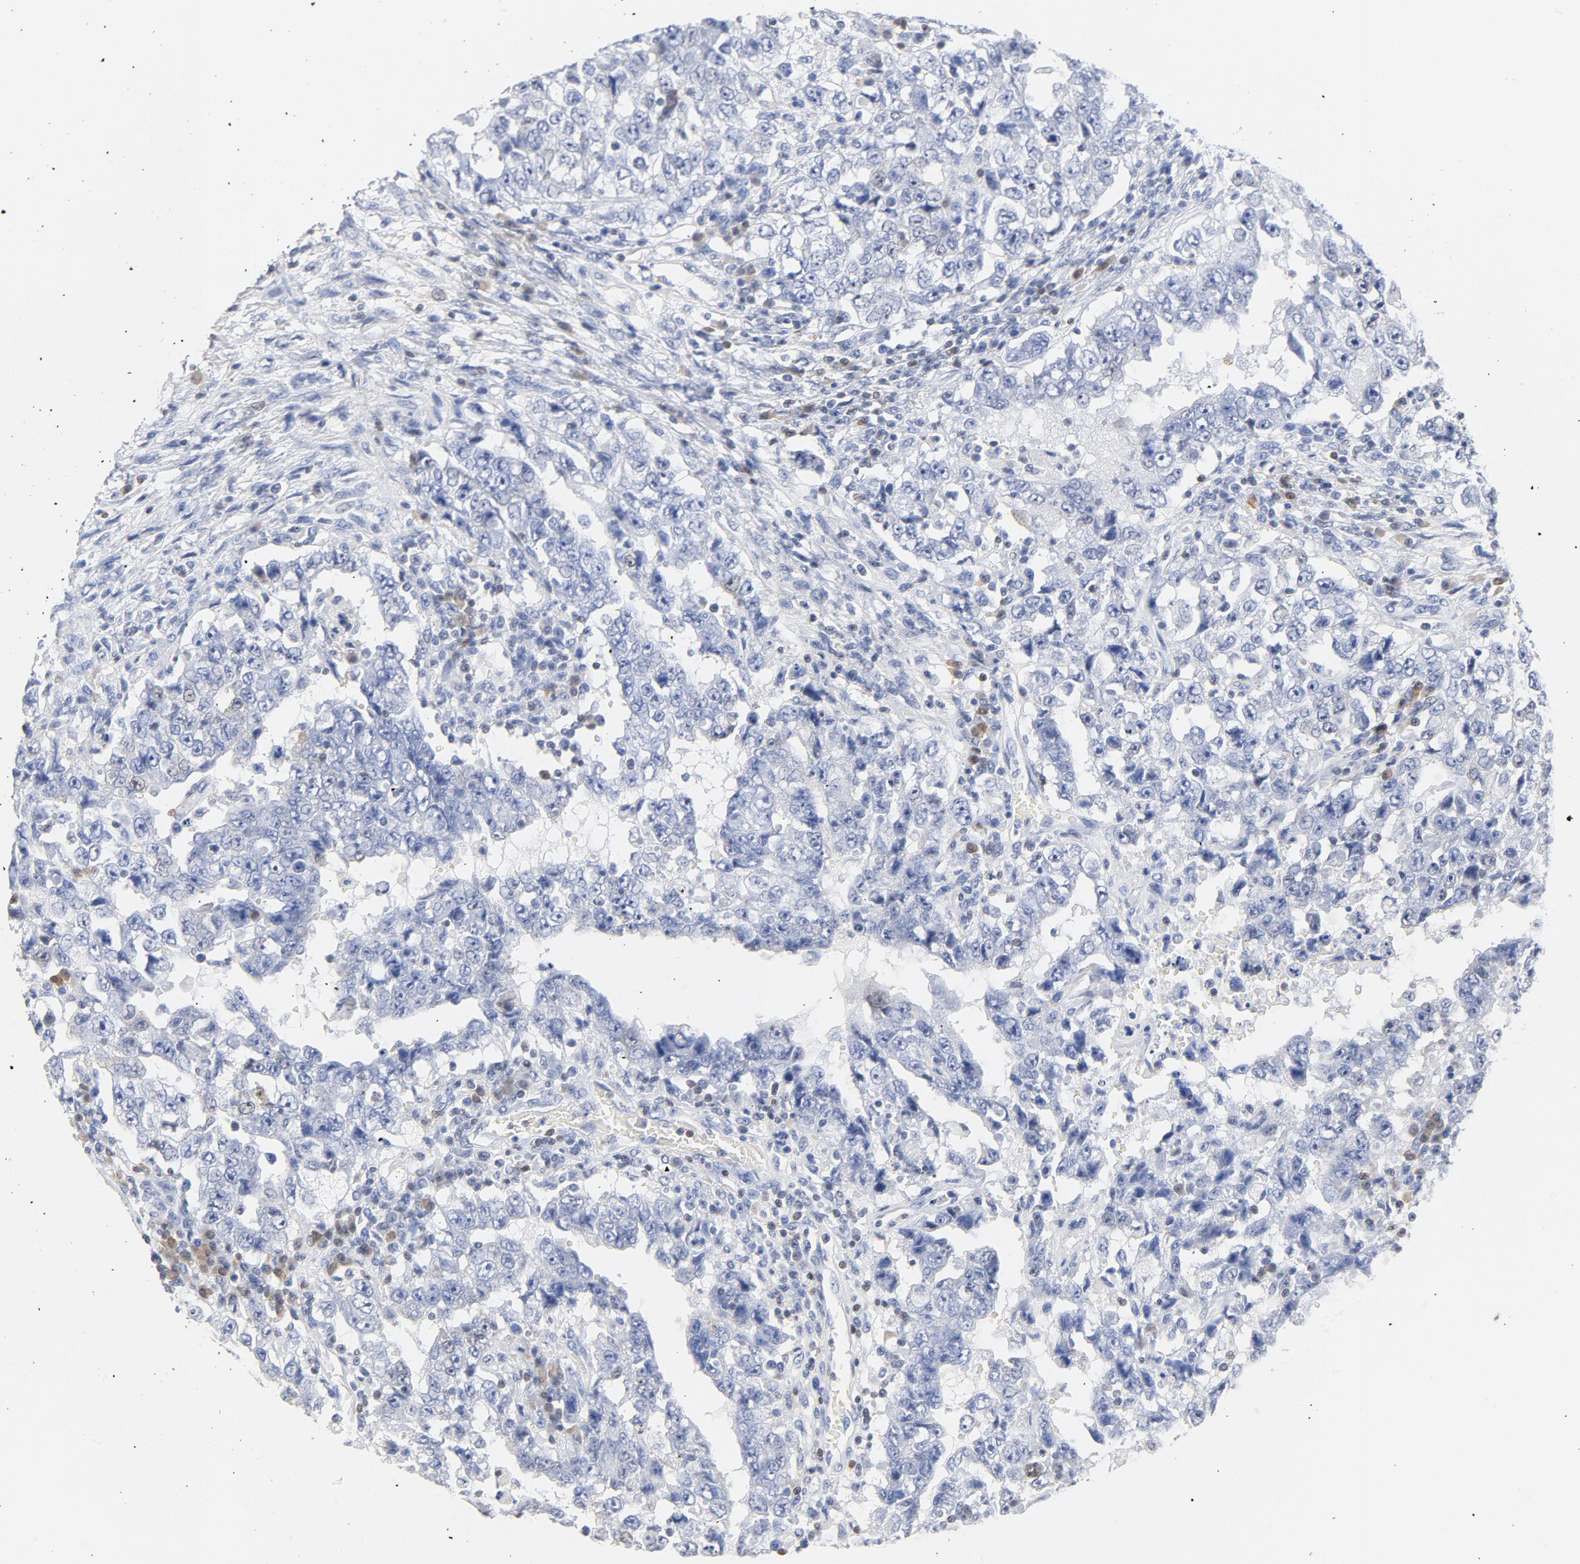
{"staining": {"intensity": "negative", "quantity": "none", "location": "none"}, "tissue": "testis cancer", "cell_type": "Tumor cells", "image_type": "cancer", "snomed": [{"axis": "morphology", "description": "Carcinoma, Embryonal, NOS"}, {"axis": "topography", "description": "Testis"}], "caption": "There is no significant positivity in tumor cells of embryonal carcinoma (testis).", "gene": "CDKN1B", "patient": {"sex": "male", "age": 26}}